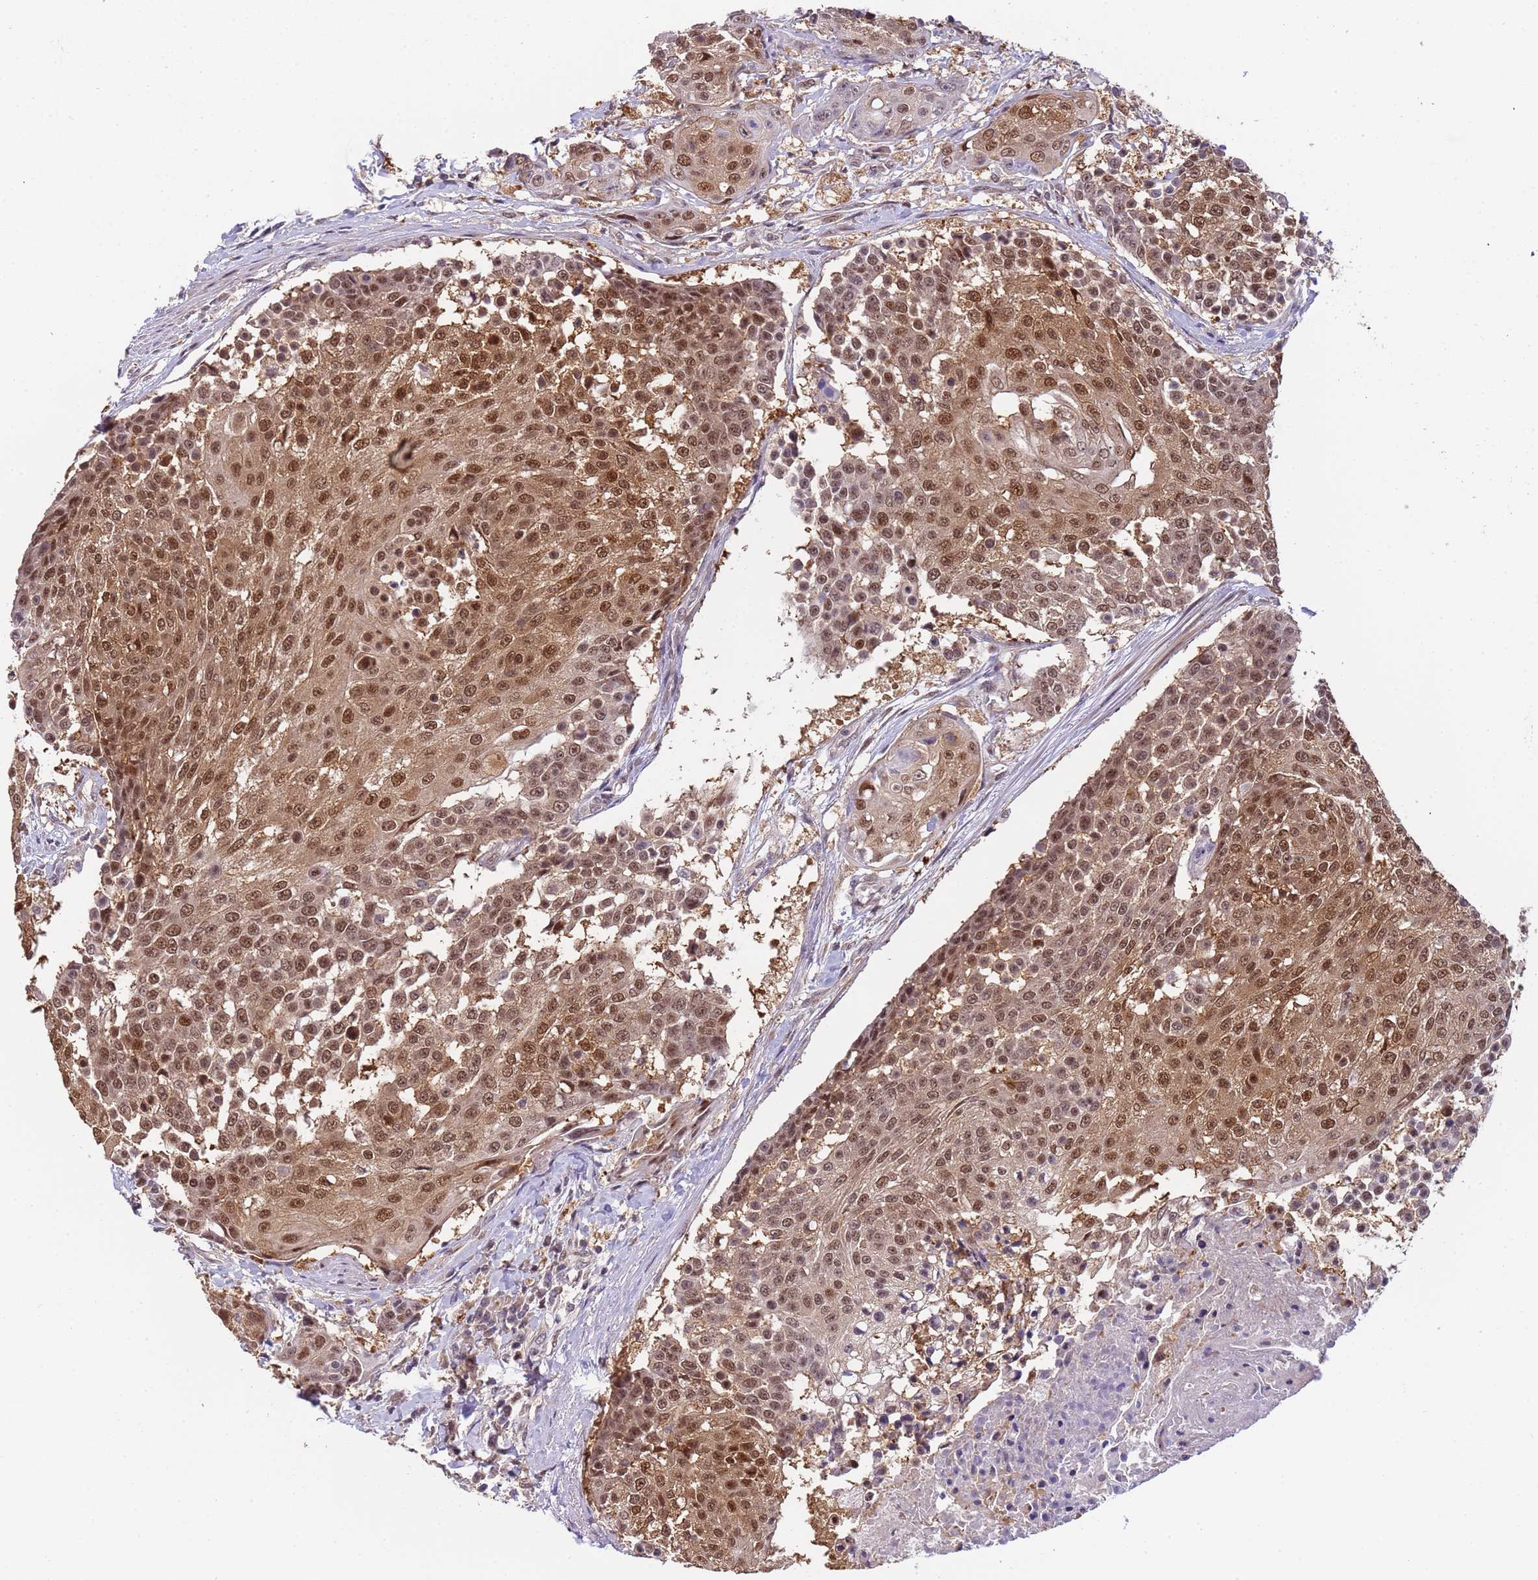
{"staining": {"intensity": "moderate", "quantity": ">75%", "location": "nuclear"}, "tissue": "urothelial cancer", "cell_type": "Tumor cells", "image_type": "cancer", "snomed": [{"axis": "morphology", "description": "Urothelial carcinoma, High grade"}, {"axis": "topography", "description": "Urinary bladder"}], "caption": "A brown stain highlights moderate nuclear expression of a protein in urothelial cancer tumor cells.", "gene": "ZBTB5", "patient": {"sex": "female", "age": 63}}